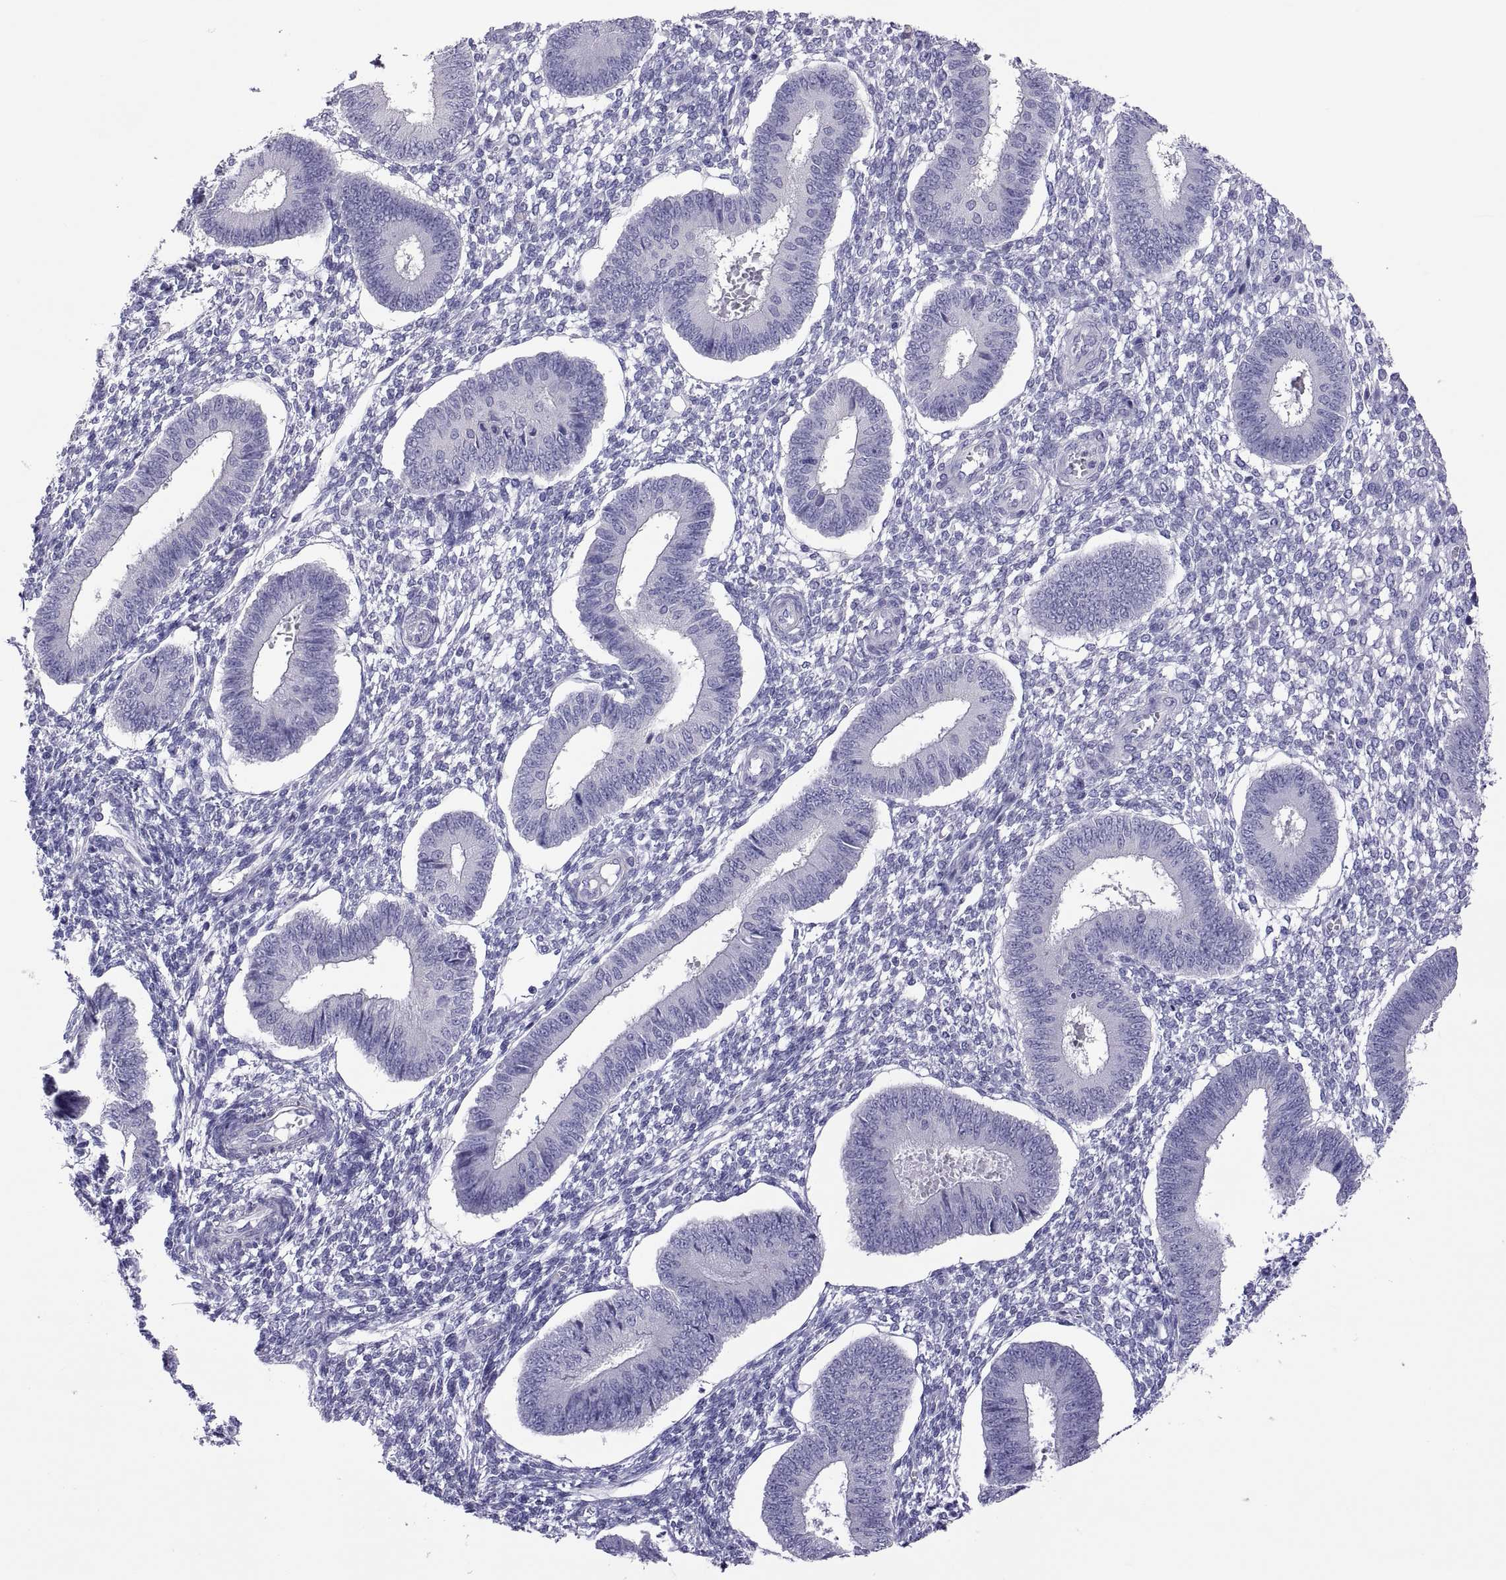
{"staining": {"intensity": "negative", "quantity": "none", "location": "none"}, "tissue": "endometrium", "cell_type": "Cells in endometrial stroma", "image_type": "normal", "snomed": [{"axis": "morphology", "description": "Normal tissue, NOS"}, {"axis": "topography", "description": "Endometrium"}], "caption": "Immunohistochemistry (IHC) photomicrograph of unremarkable endometrium stained for a protein (brown), which reveals no positivity in cells in endometrial stroma. (DAB (3,3'-diaminobenzidine) immunohistochemistry with hematoxylin counter stain).", "gene": "BSPH1", "patient": {"sex": "female", "age": 42}}